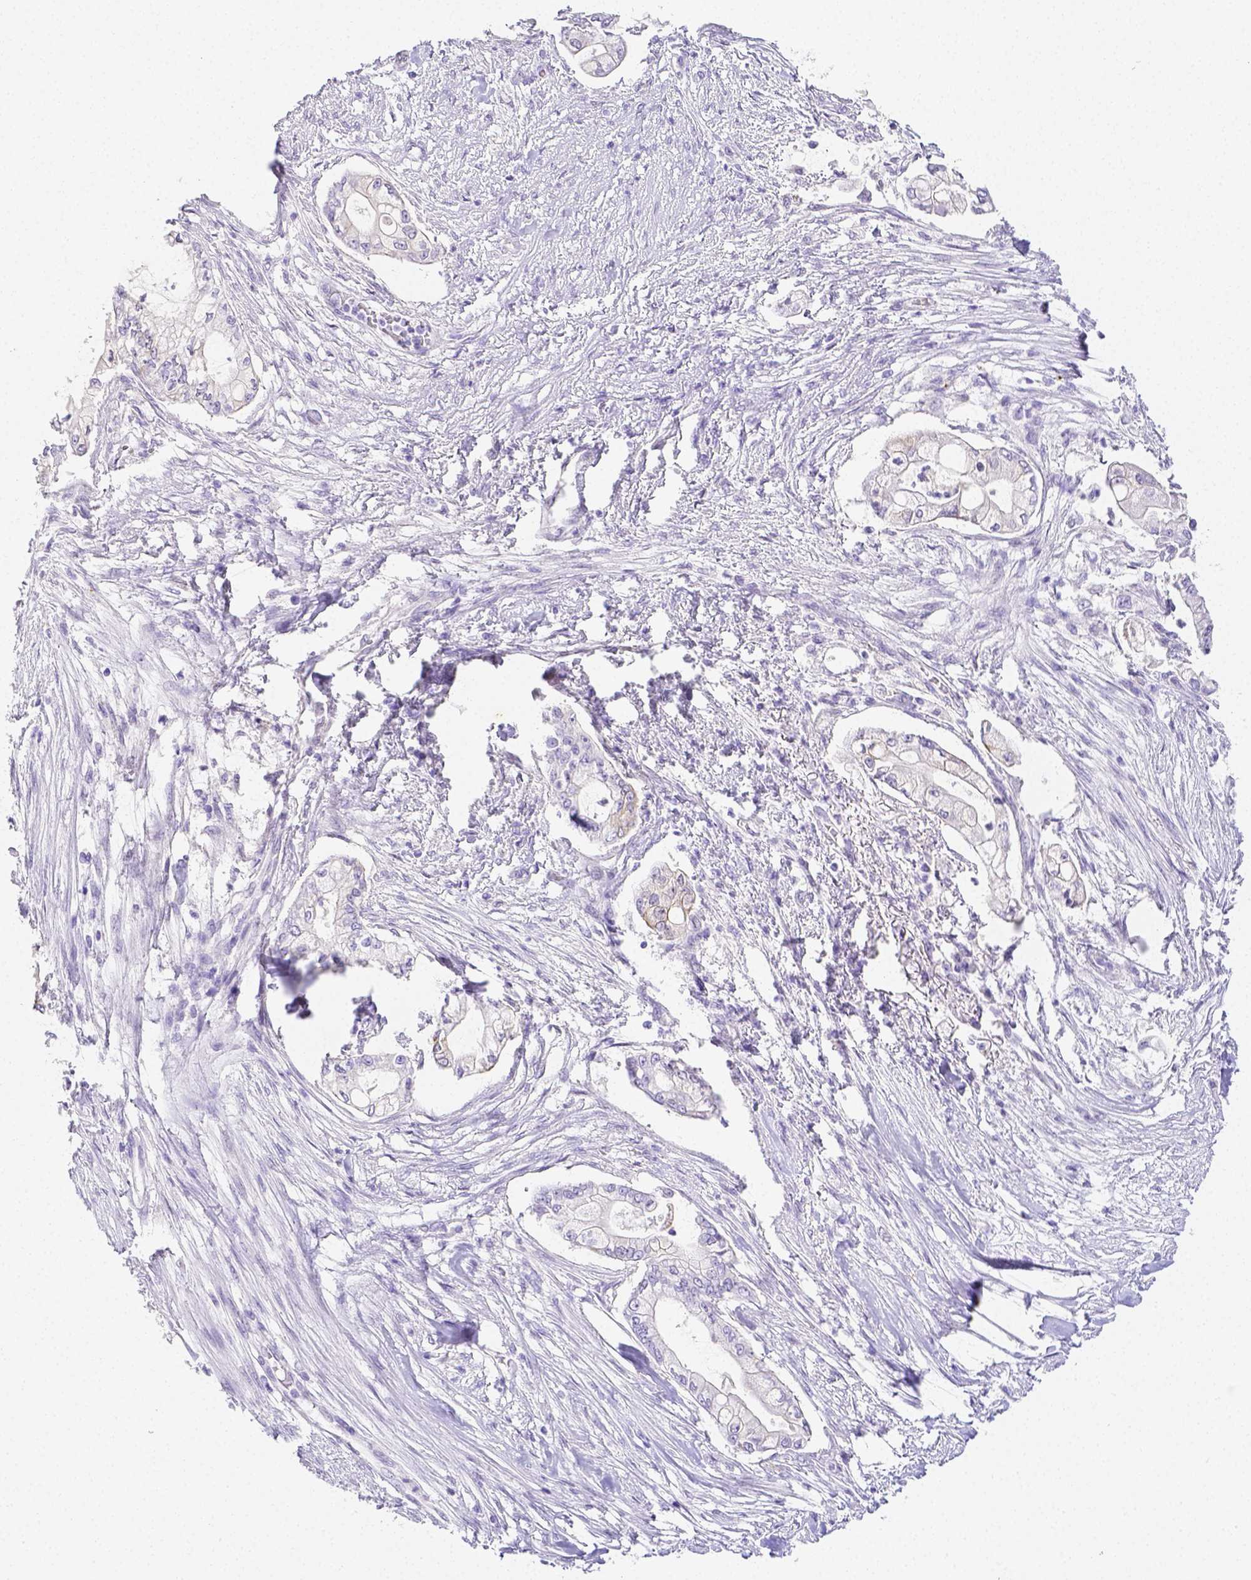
{"staining": {"intensity": "negative", "quantity": "none", "location": "none"}, "tissue": "pancreatic cancer", "cell_type": "Tumor cells", "image_type": "cancer", "snomed": [{"axis": "morphology", "description": "Adenocarcinoma, NOS"}, {"axis": "topography", "description": "Pancreas"}], "caption": "IHC histopathology image of neoplastic tissue: pancreatic adenocarcinoma stained with DAB (3,3'-diaminobenzidine) displays no significant protein staining in tumor cells. (Brightfield microscopy of DAB (3,3'-diaminobenzidine) immunohistochemistry at high magnification).", "gene": "ARHGAP36", "patient": {"sex": "female", "age": 69}}